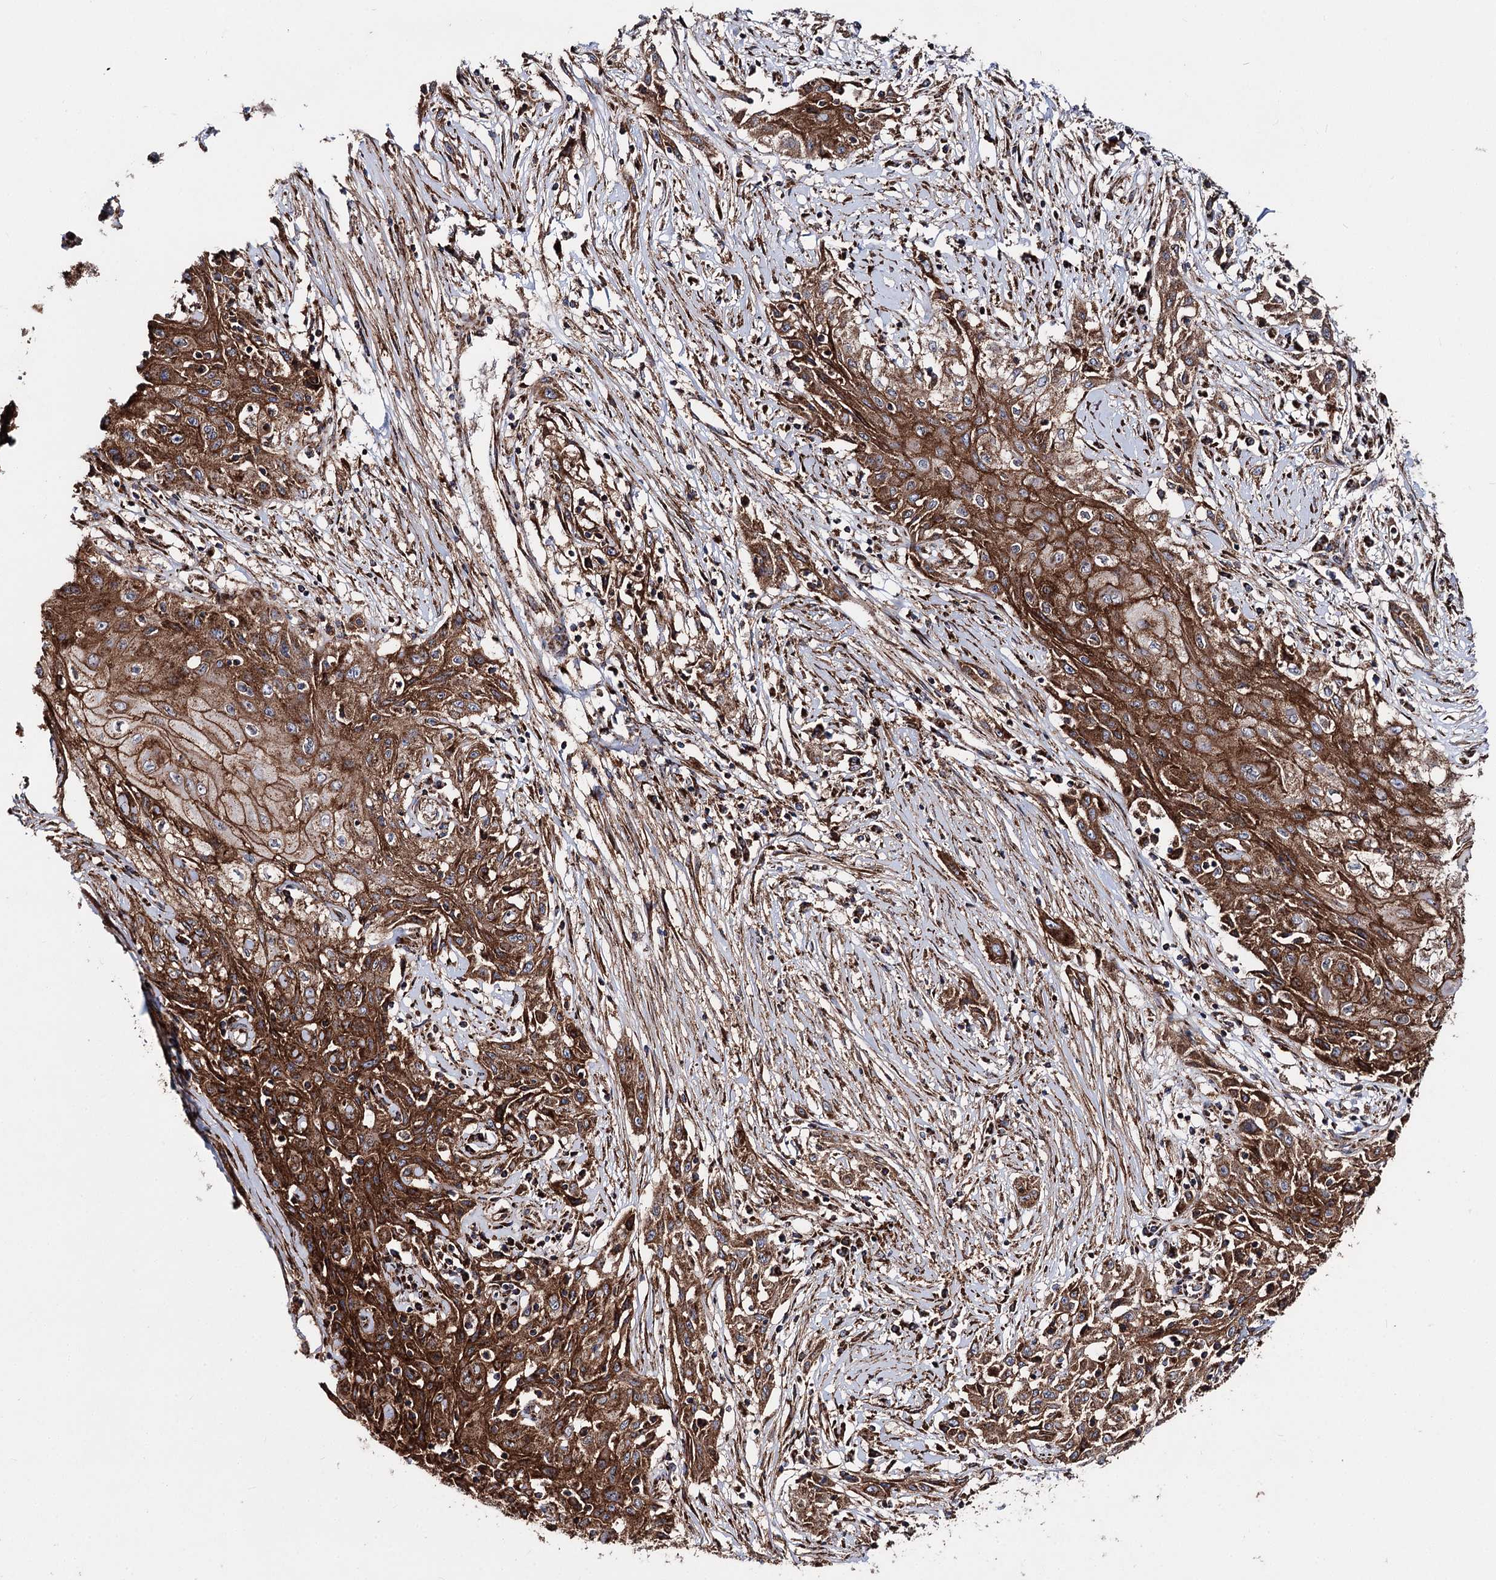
{"staining": {"intensity": "strong", "quantity": ">75%", "location": "cytoplasmic/membranous"}, "tissue": "skin cancer", "cell_type": "Tumor cells", "image_type": "cancer", "snomed": [{"axis": "morphology", "description": "Squamous cell carcinoma, NOS"}, {"axis": "morphology", "description": "Squamous cell carcinoma, metastatic, NOS"}, {"axis": "topography", "description": "Skin"}, {"axis": "topography", "description": "Lymph node"}], "caption": "There is high levels of strong cytoplasmic/membranous expression in tumor cells of skin cancer (metastatic squamous cell carcinoma), as demonstrated by immunohistochemical staining (brown color).", "gene": "MSANTD2", "patient": {"sex": "male", "age": 75}}